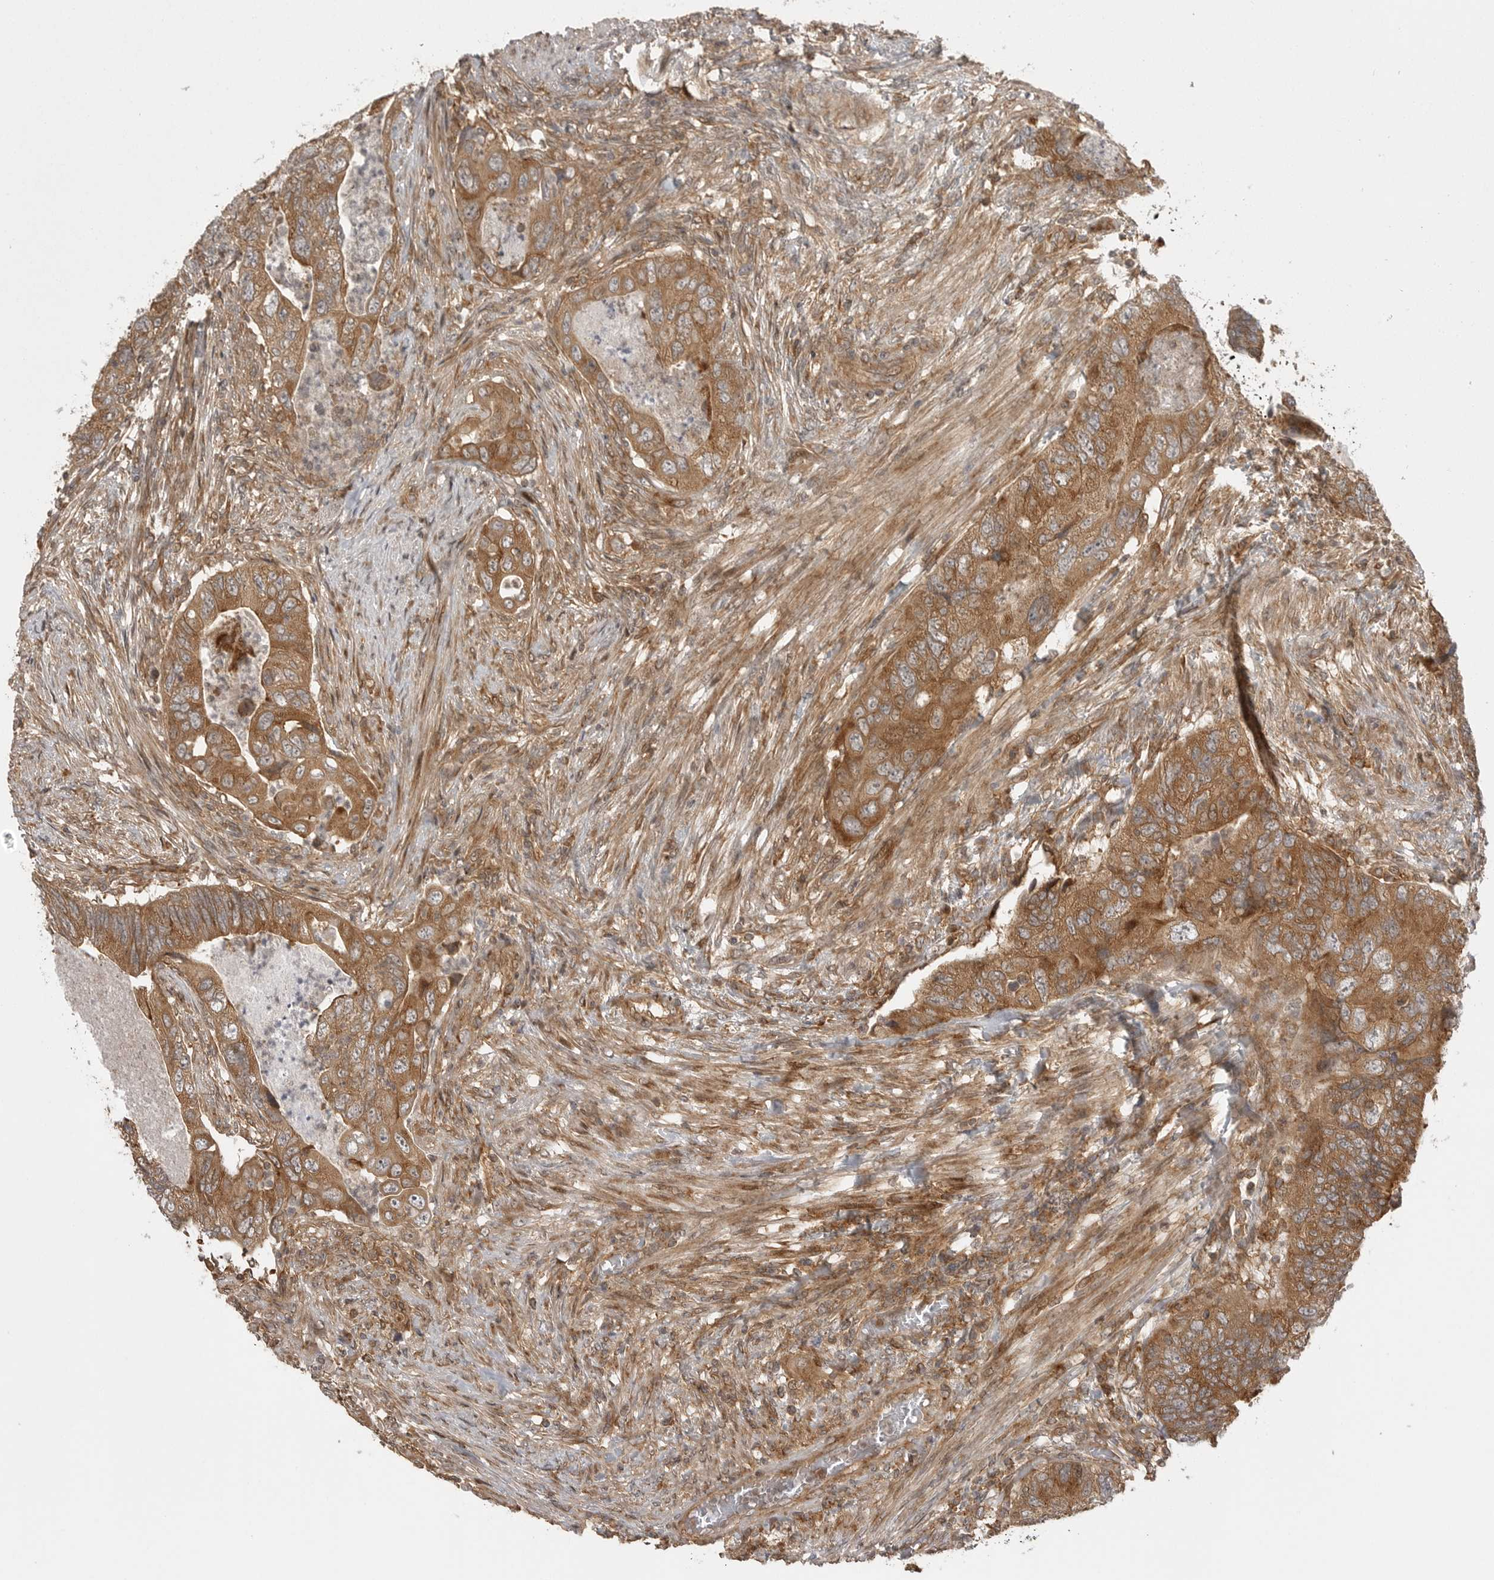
{"staining": {"intensity": "moderate", "quantity": ">75%", "location": "cytoplasmic/membranous"}, "tissue": "colorectal cancer", "cell_type": "Tumor cells", "image_type": "cancer", "snomed": [{"axis": "morphology", "description": "Adenocarcinoma, NOS"}, {"axis": "topography", "description": "Rectum"}], "caption": "This is an image of immunohistochemistry (IHC) staining of adenocarcinoma (colorectal), which shows moderate expression in the cytoplasmic/membranous of tumor cells.", "gene": "FAT3", "patient": {"sex": "male", "age": 63}}